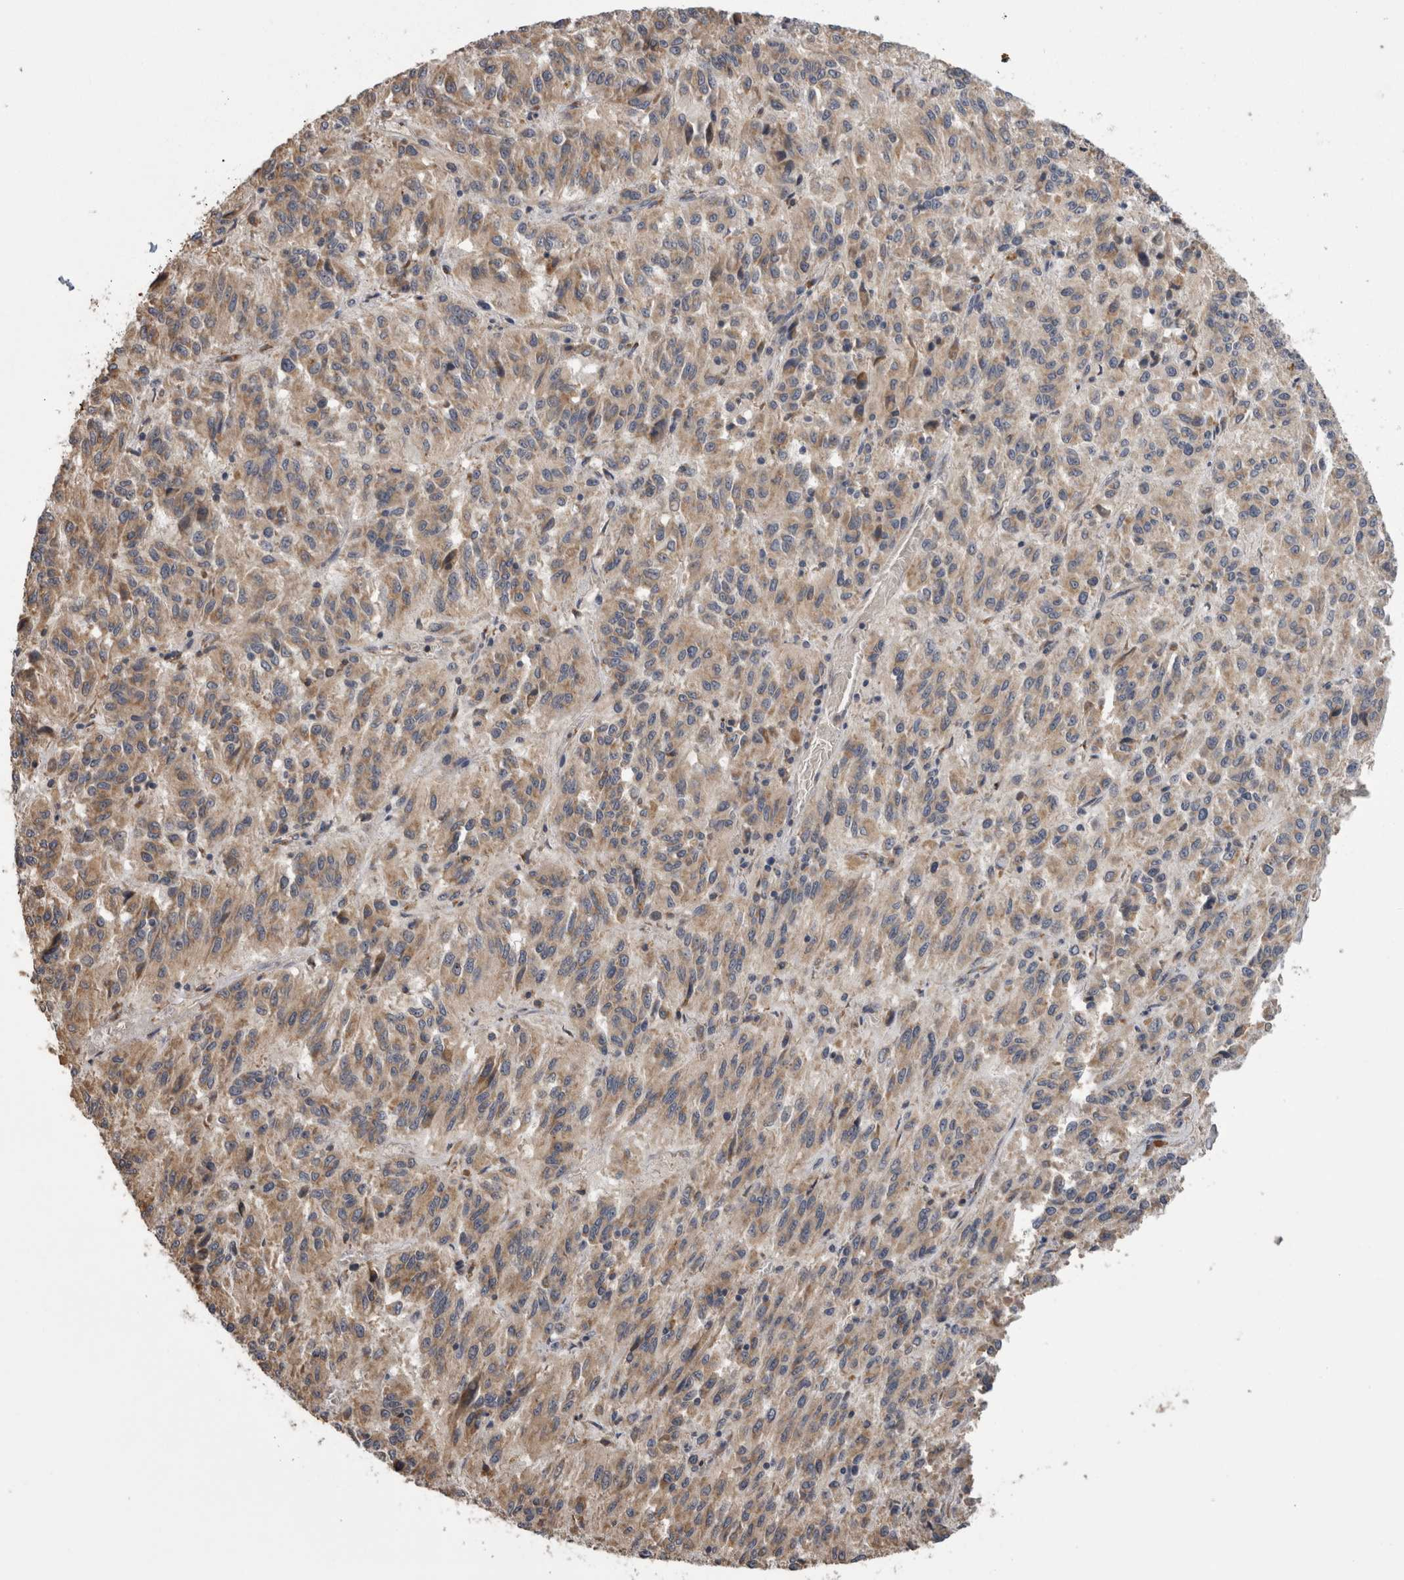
{"staining": {"intensity": "weak", "quantity": ">75%", "location": "cytoplasmic/membranous"}, "tissue": "melanoma", "cell_type": "Tumor cells", "image_type": "cancer", "snomed": [{"axis": "morphology", "description": "Malignant melanoma, Metastatic site"}, {"axis": "topography", "description": "Lung"}], "caption": "A high-resolution image shows IHC staining of melanoma, which reveals weak cytoplasmic/membranous staining in about >75% of tumor cells. The protein is shown in brown color, while the nuclei are stained blue.", "gene": "ANXA13", "patient": {"sex": "male", "age": 64}}